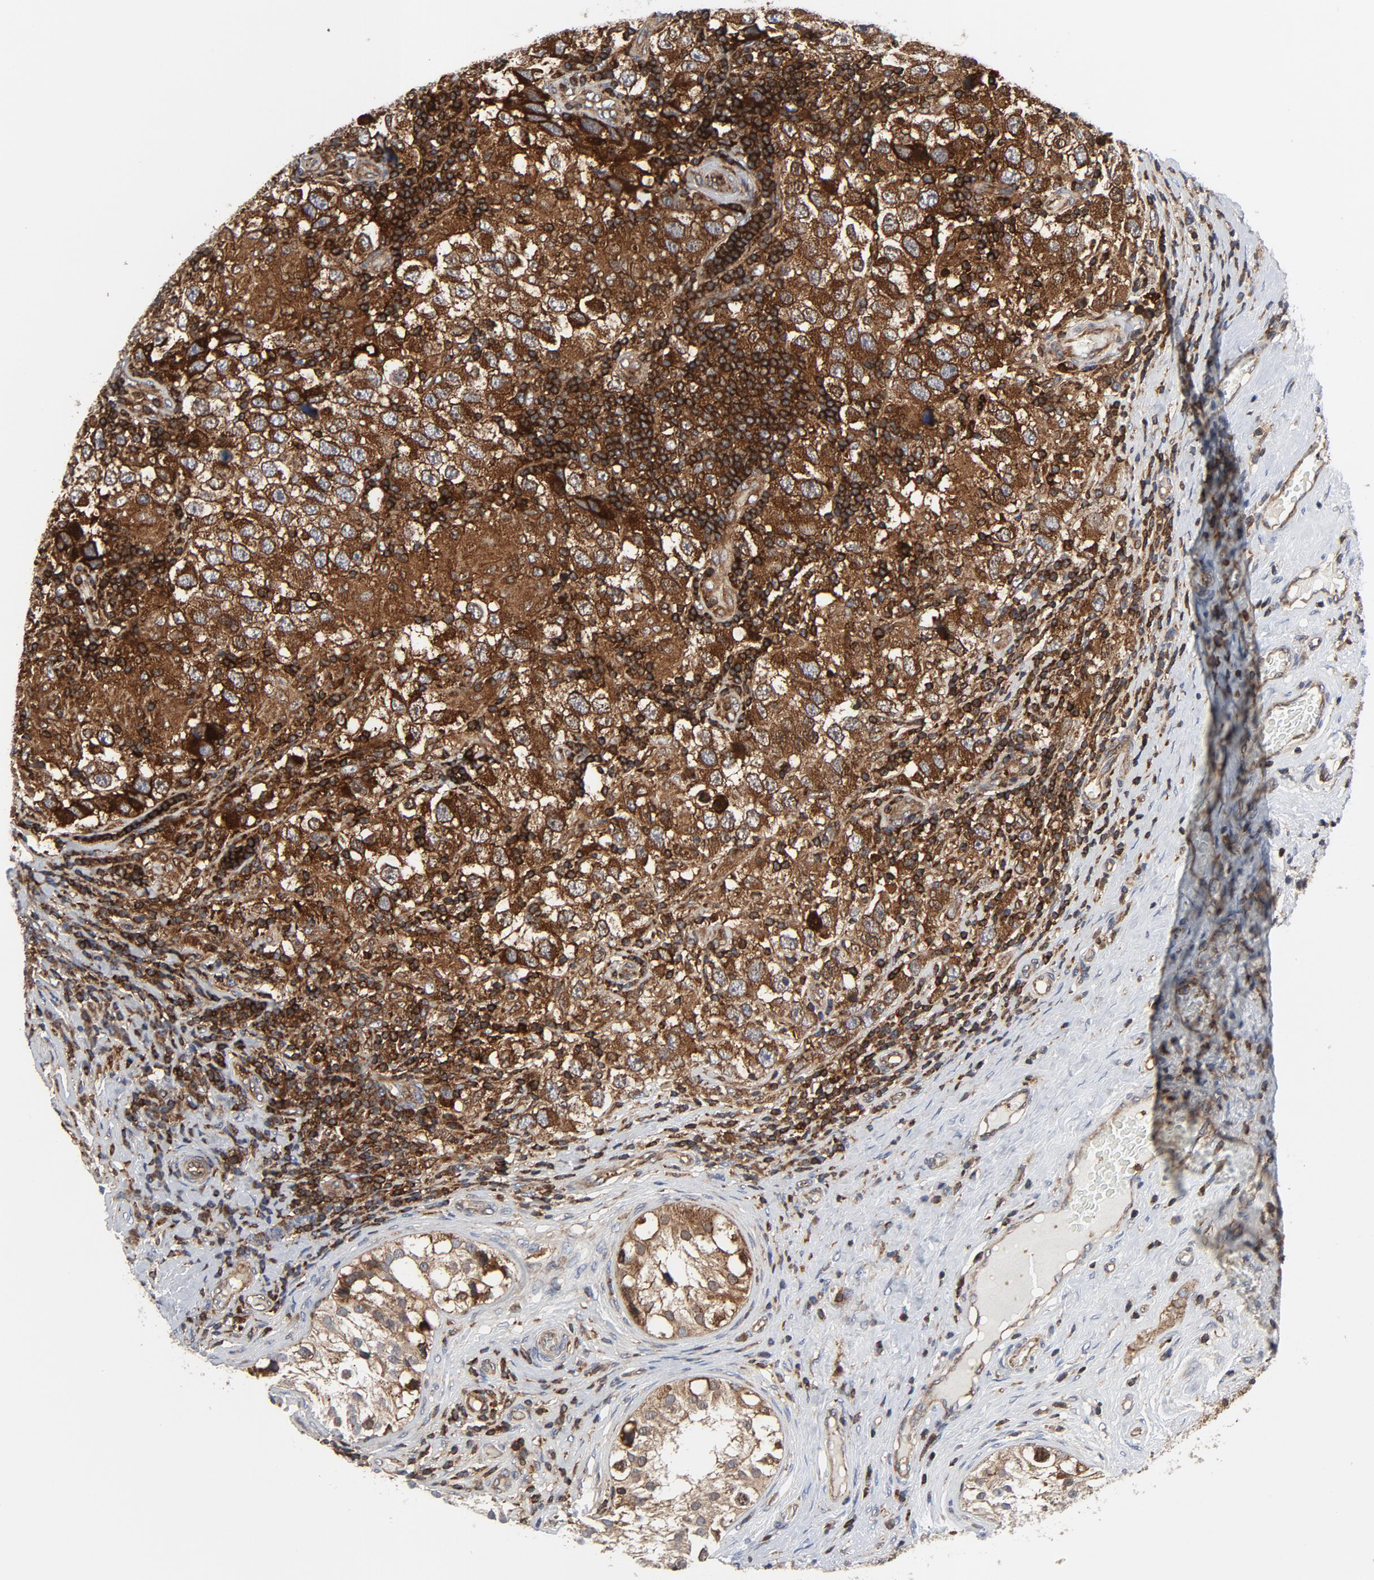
{"staining": {"intensity": "strong", "quantity": ">75%", "location": "cytoplasmic/membranous"}, "tissue": "testis cancer", "cell_type": "Tumor cells", "image_type": "cancer", "snomed": [{"axis": "morphology", "description": "Carcinoma, Embryonal, NOS"}, {"axis": "topography", "description": "Testis"}], "caption": "IHC (DAB) staining of testis embryonal carcinoma reveals strong cytoplasmic/membranous protein positivity in about >75% of tumor cells.", "gene": "YES1", "patient": {"sex": "male", "age": 21}}